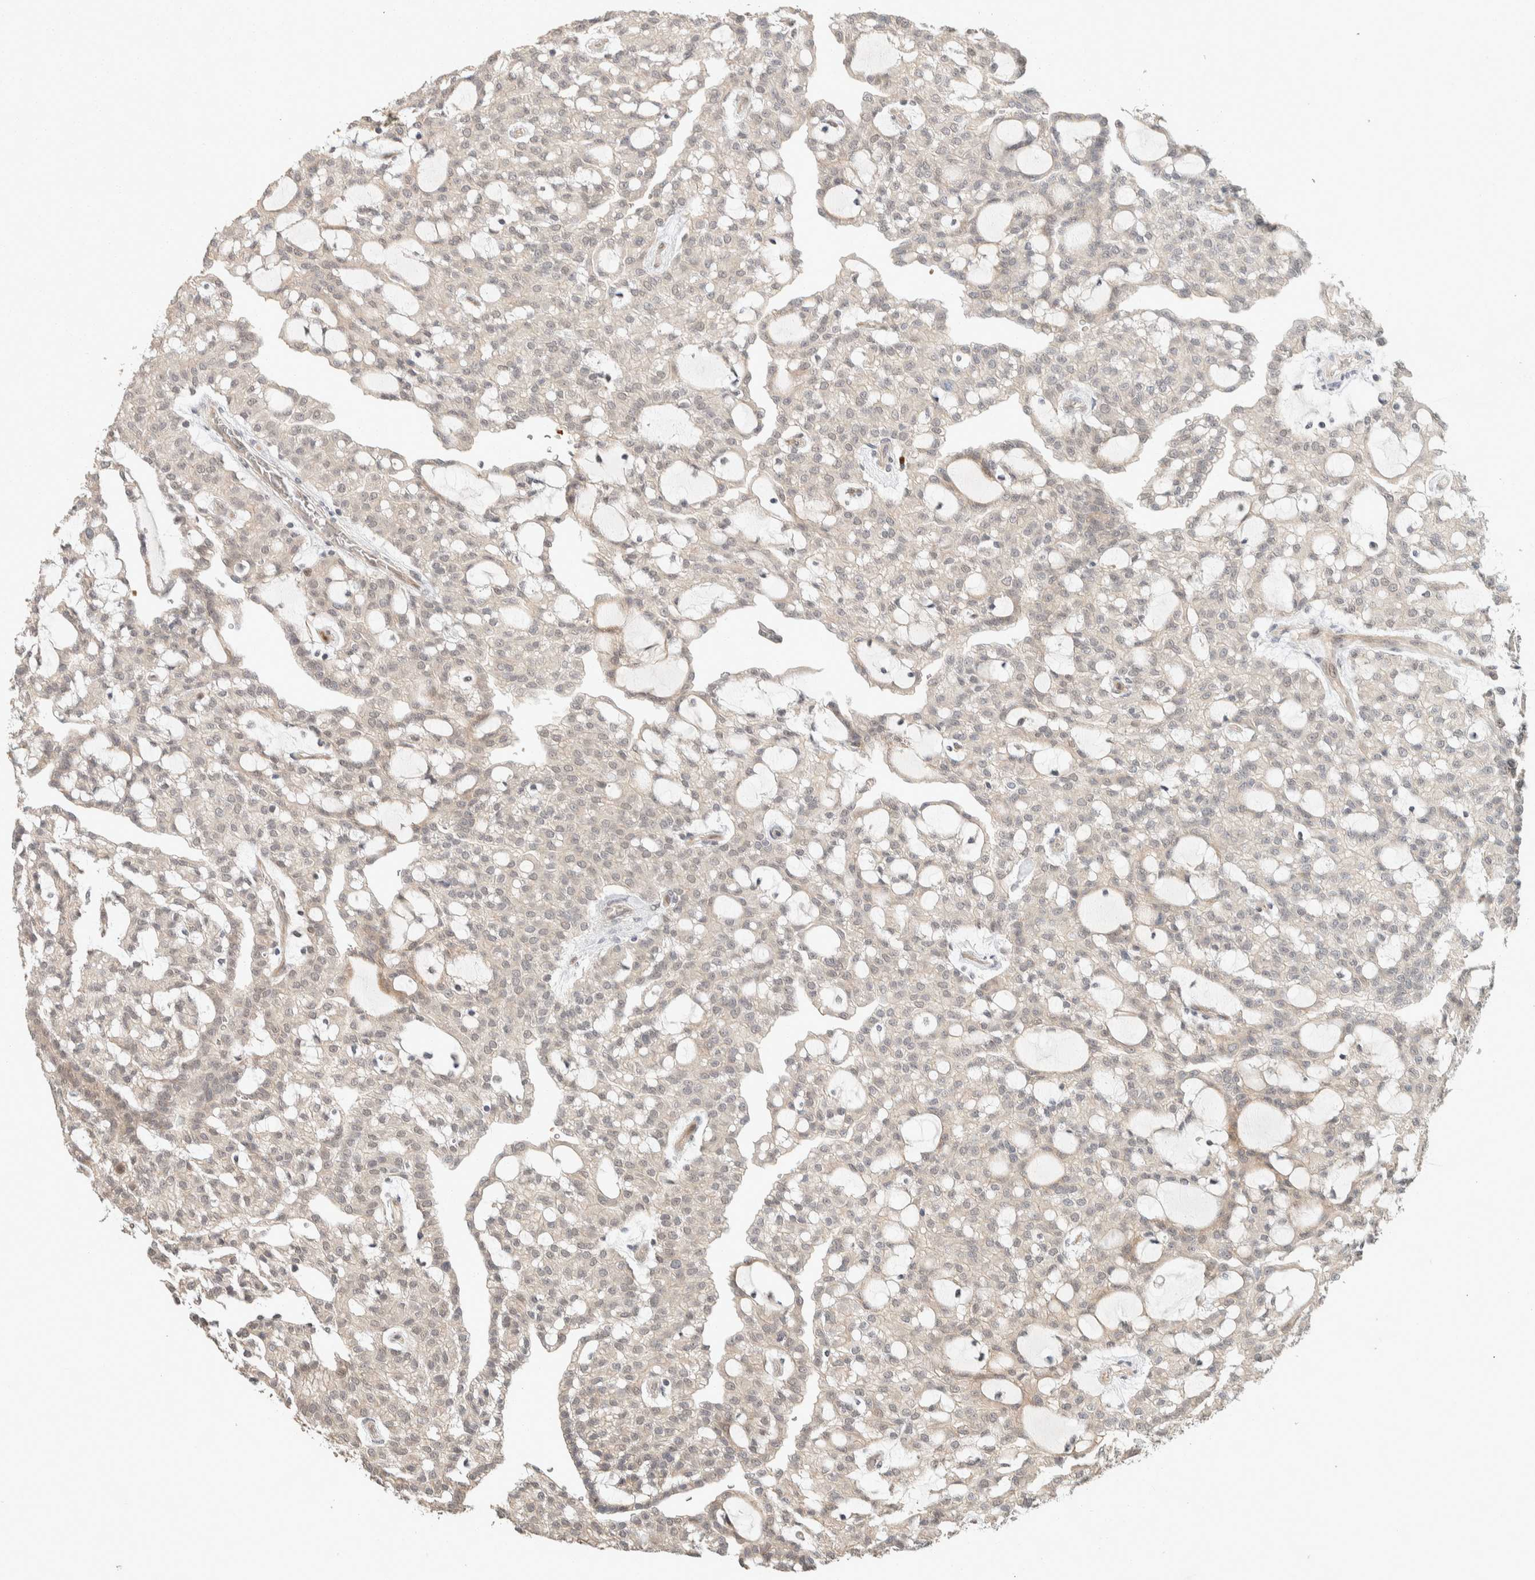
{"staining": {"intensity": "negative", "quantity": "none", "location": "none"}, "tissue": "renal cancer", "cell_type": "Tumor cells", "image_type": "cancer", "snomed": [{"axis": "morphology", "description": "Adenocarcinoma, NOS"}, {"axis": "topography", "description": "Kidney"}], "caption": "The micrograph displays no staining of tumor cells in renal cancer (adenocarcinoma).", "gene": "ZBTB2", "patient": {"sex": "male", "age": 63}}